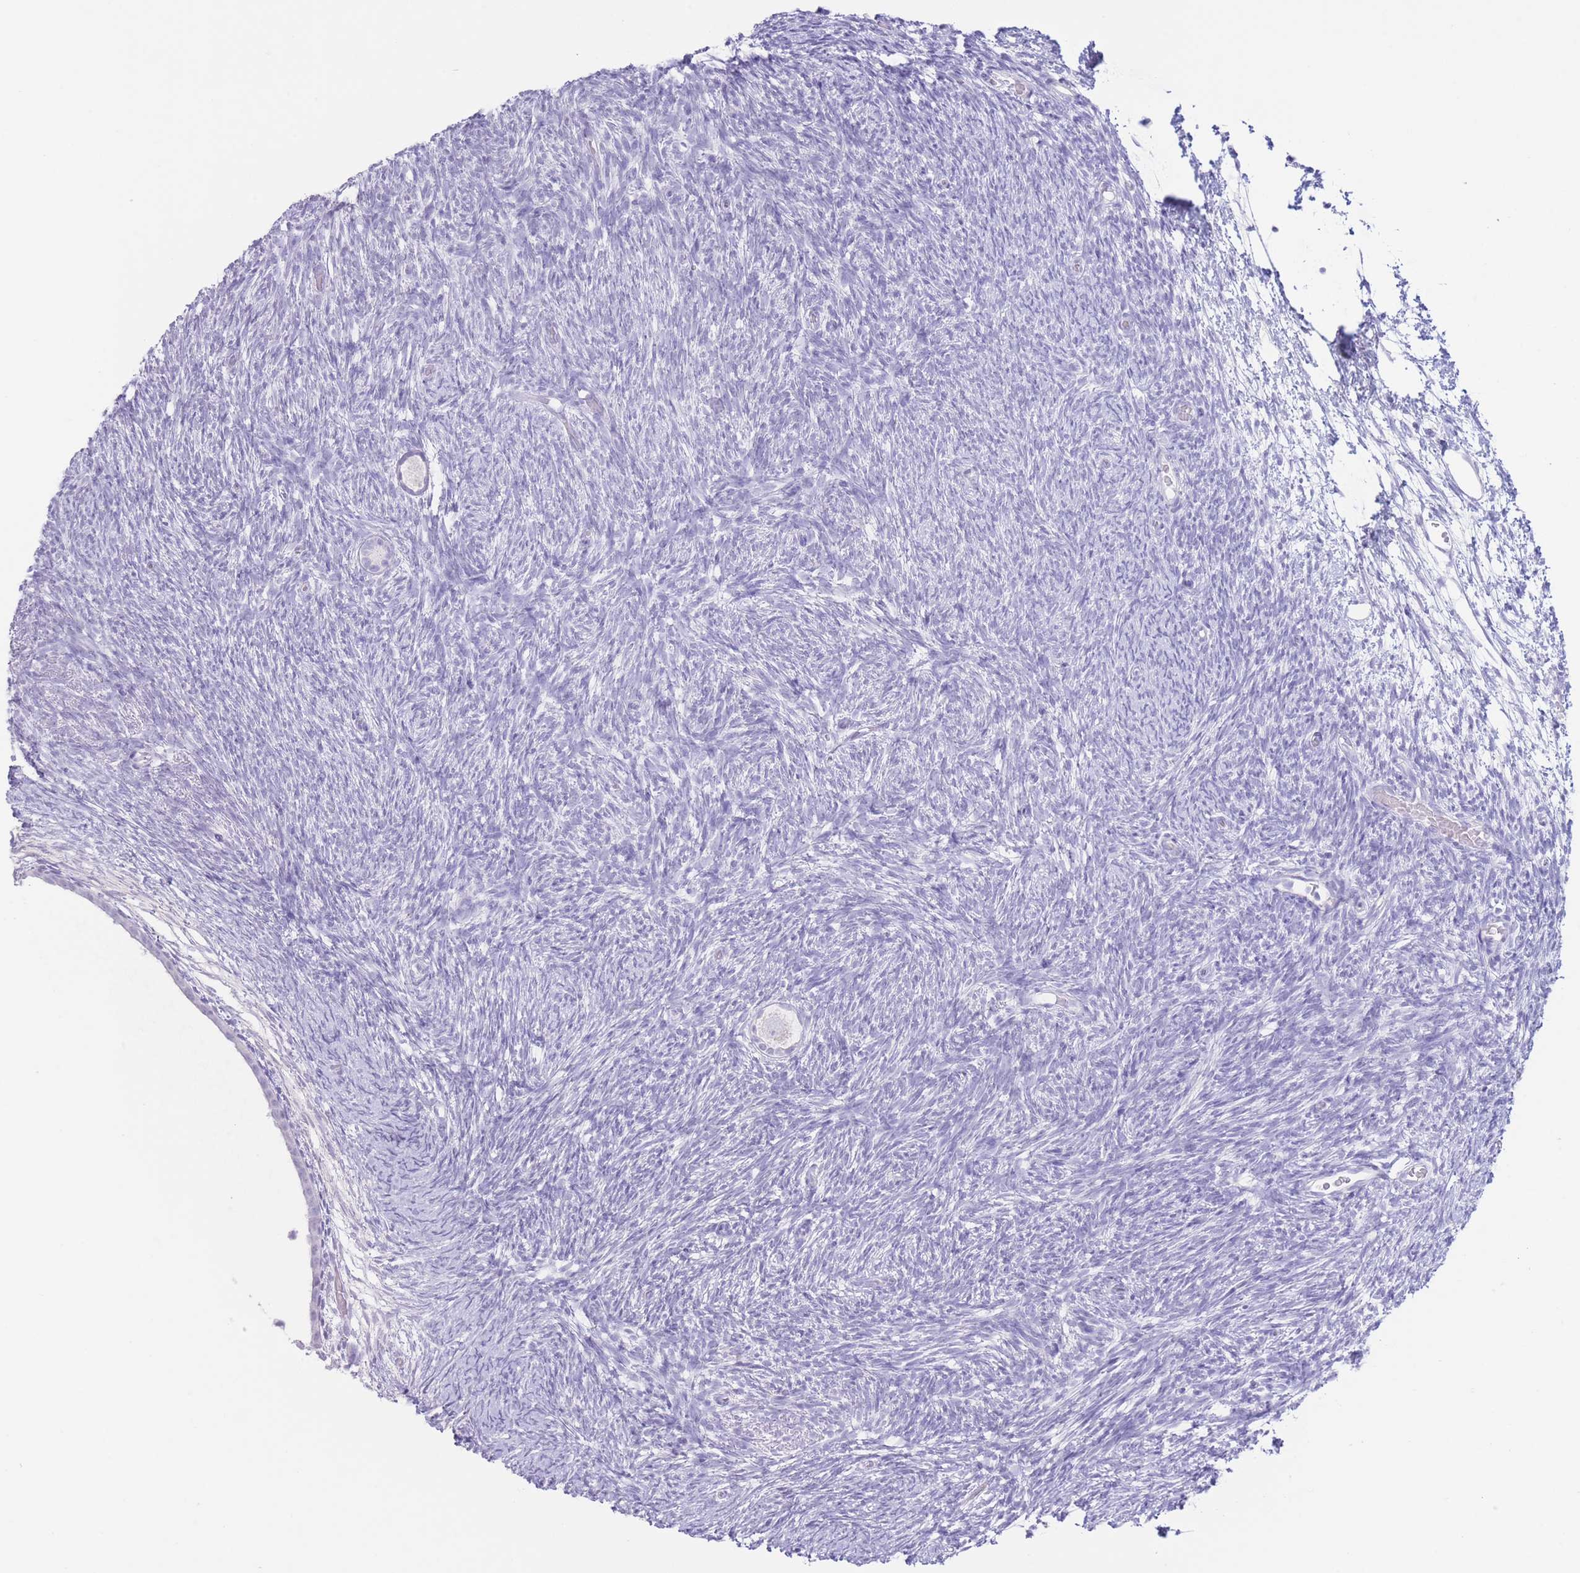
{"staining": {"intensity": "negative", "quantity": "none", "location": "none"}, "tissue": "ovary", "cell_type": "Follicle cells", "image_type": "normal", "snomed": [{"axis": "morphology", "description": "Normal tissue, NOS"}, {"axis": "topography", "description": "Ovary"}], "caption": "Immunohistochemistry (IHC) image of unremarkable ovary: ovary stained with DAB shows no significant protein staining in follicle cells.", "gene": "PKLR", "patient": {"sex": "female", "age": 39}}